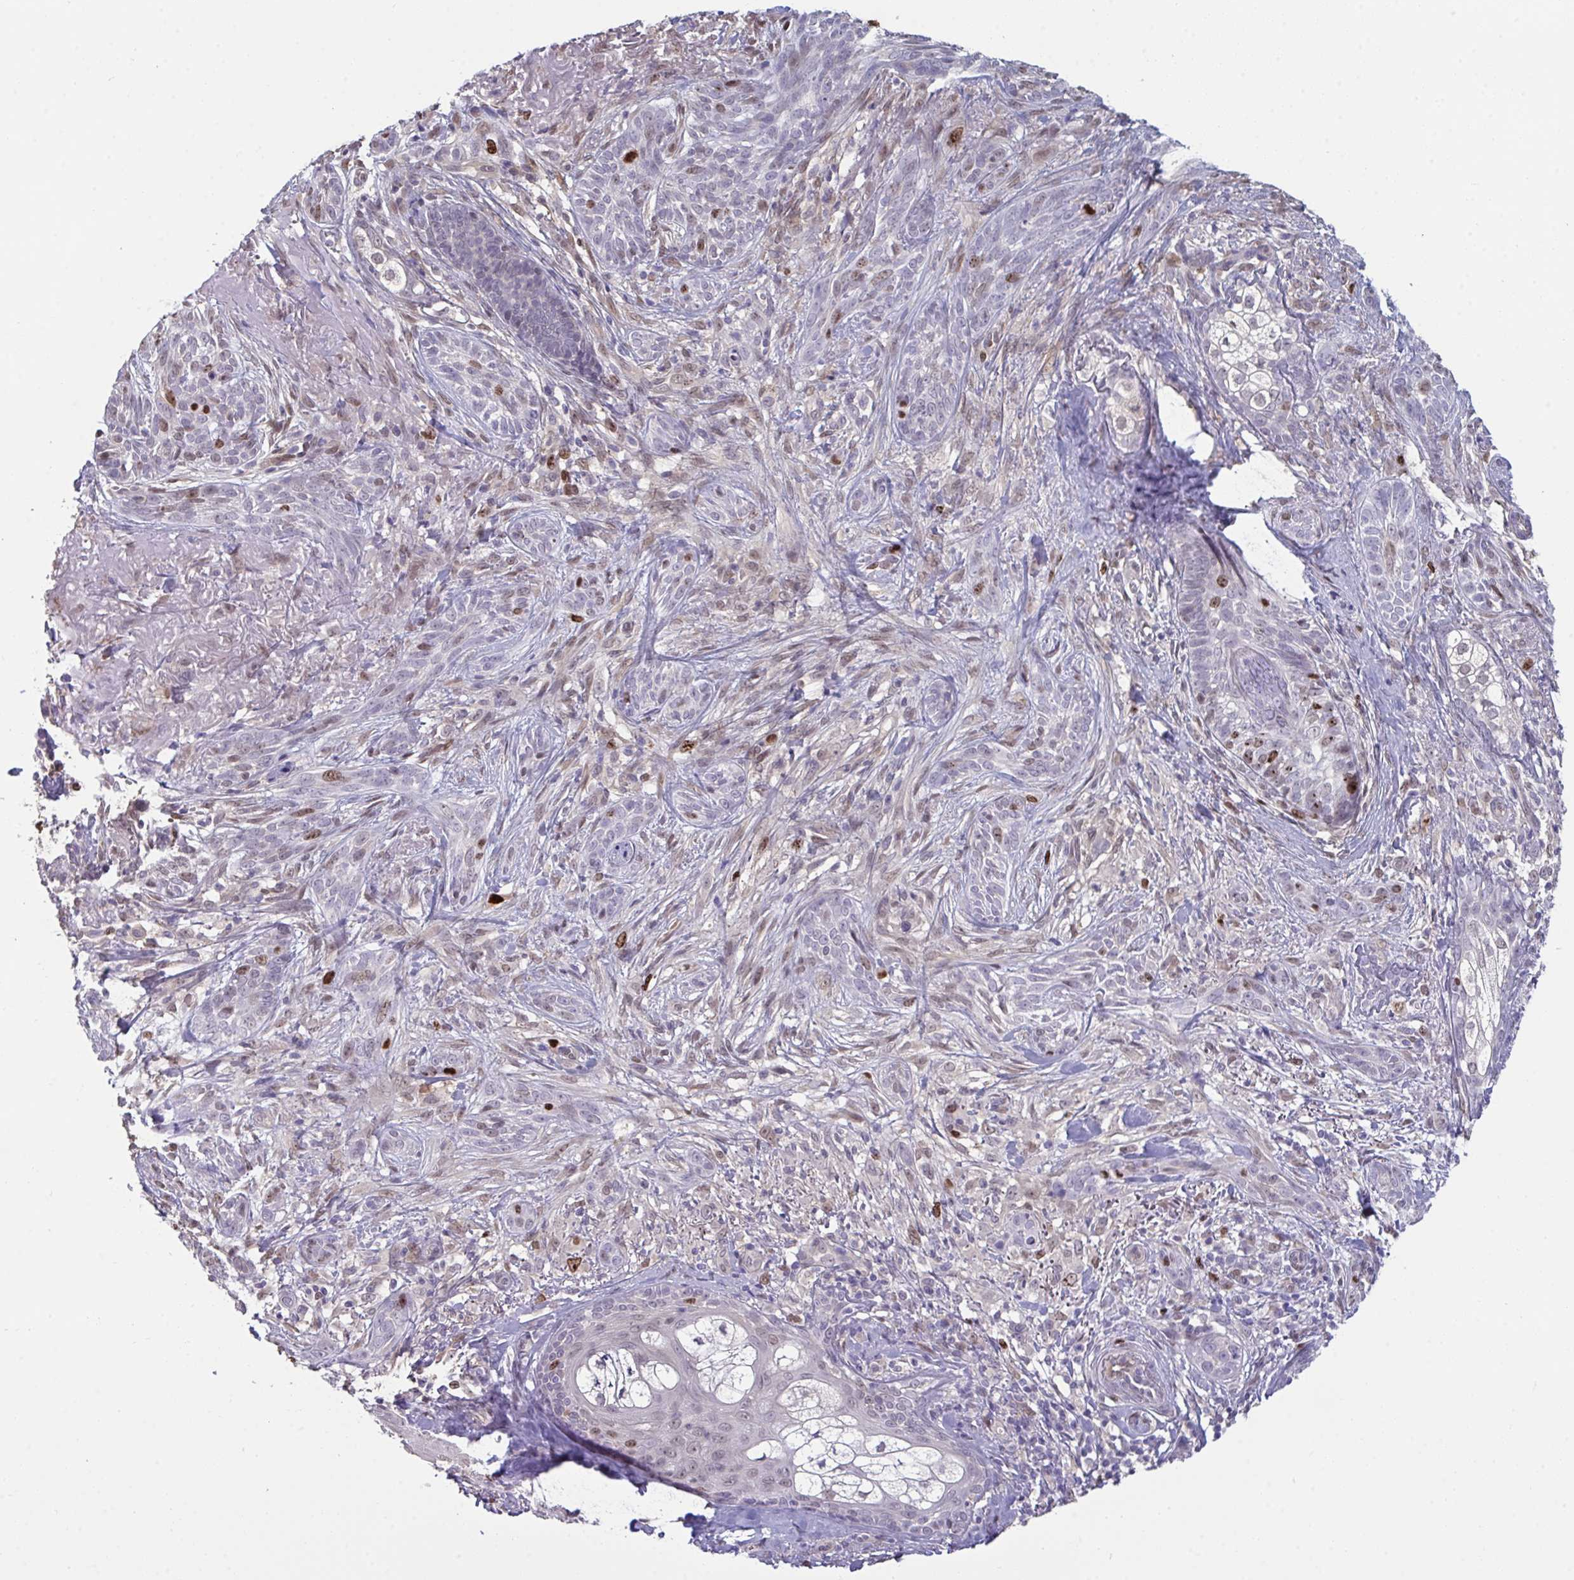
{"staining": {"intensity": "moderate", "quantity": "<25%", "location": "nuclear"}, "tissue": "skin cancer", "cell_type": "Tumor cells", "image_type": "cancer", "snomed": [{"axis": "morphology", "description": "Basal cell carcinoma"}, {"axis": "topography", "description": "Skin"}], "caption": "Protein staining by immunohistochemistry demonstrates moderate nuclear positivity in about <25% of tumor cells in basal cell carcinoma (skin). The staining was performed using DAB (3,3'-diaminobenzidine), with brown indicating positive protein expression. Nuclei are stained blue with hematoxylin.", "gene": "SETD7", "patient": {"sex": "male", "age": 75}}